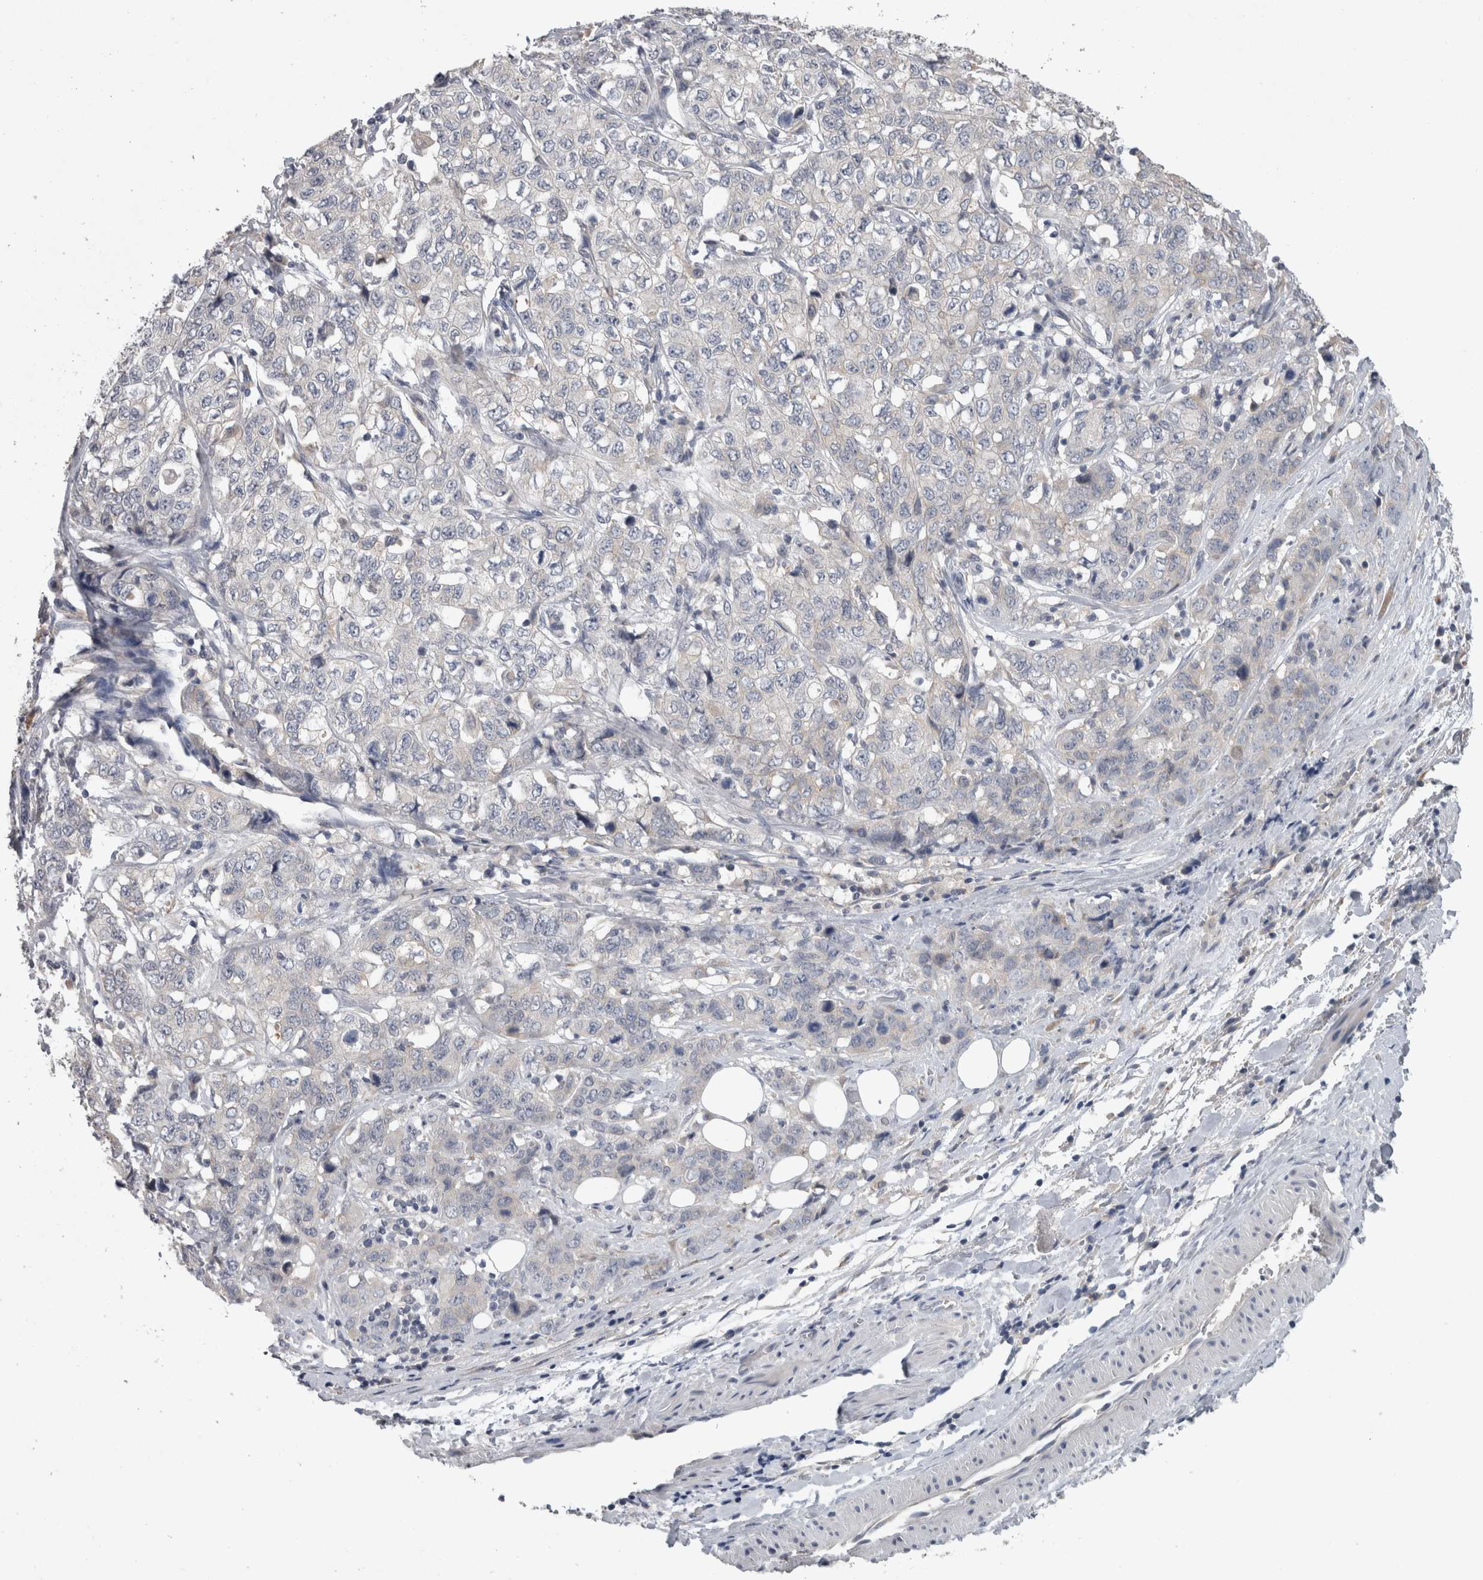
{"staining": {"intensity": "negative", "quantity": "none", "location": "none"}, "tissue": "stomach cancer", "cell_type": "Tumor cells", "image_type": "cancer", "snomed": [{"axis": "morphology", "description": "Adenocarcinoma, NOS"}, {"axis": "topography", "description": "Stomach"}], "caption": "Tumor cells are negative for protein expression in human stomach cancer (adenocarcinoma).", "gene": "SLC22A11", "patient": {"sex": "male", "age": 48}}